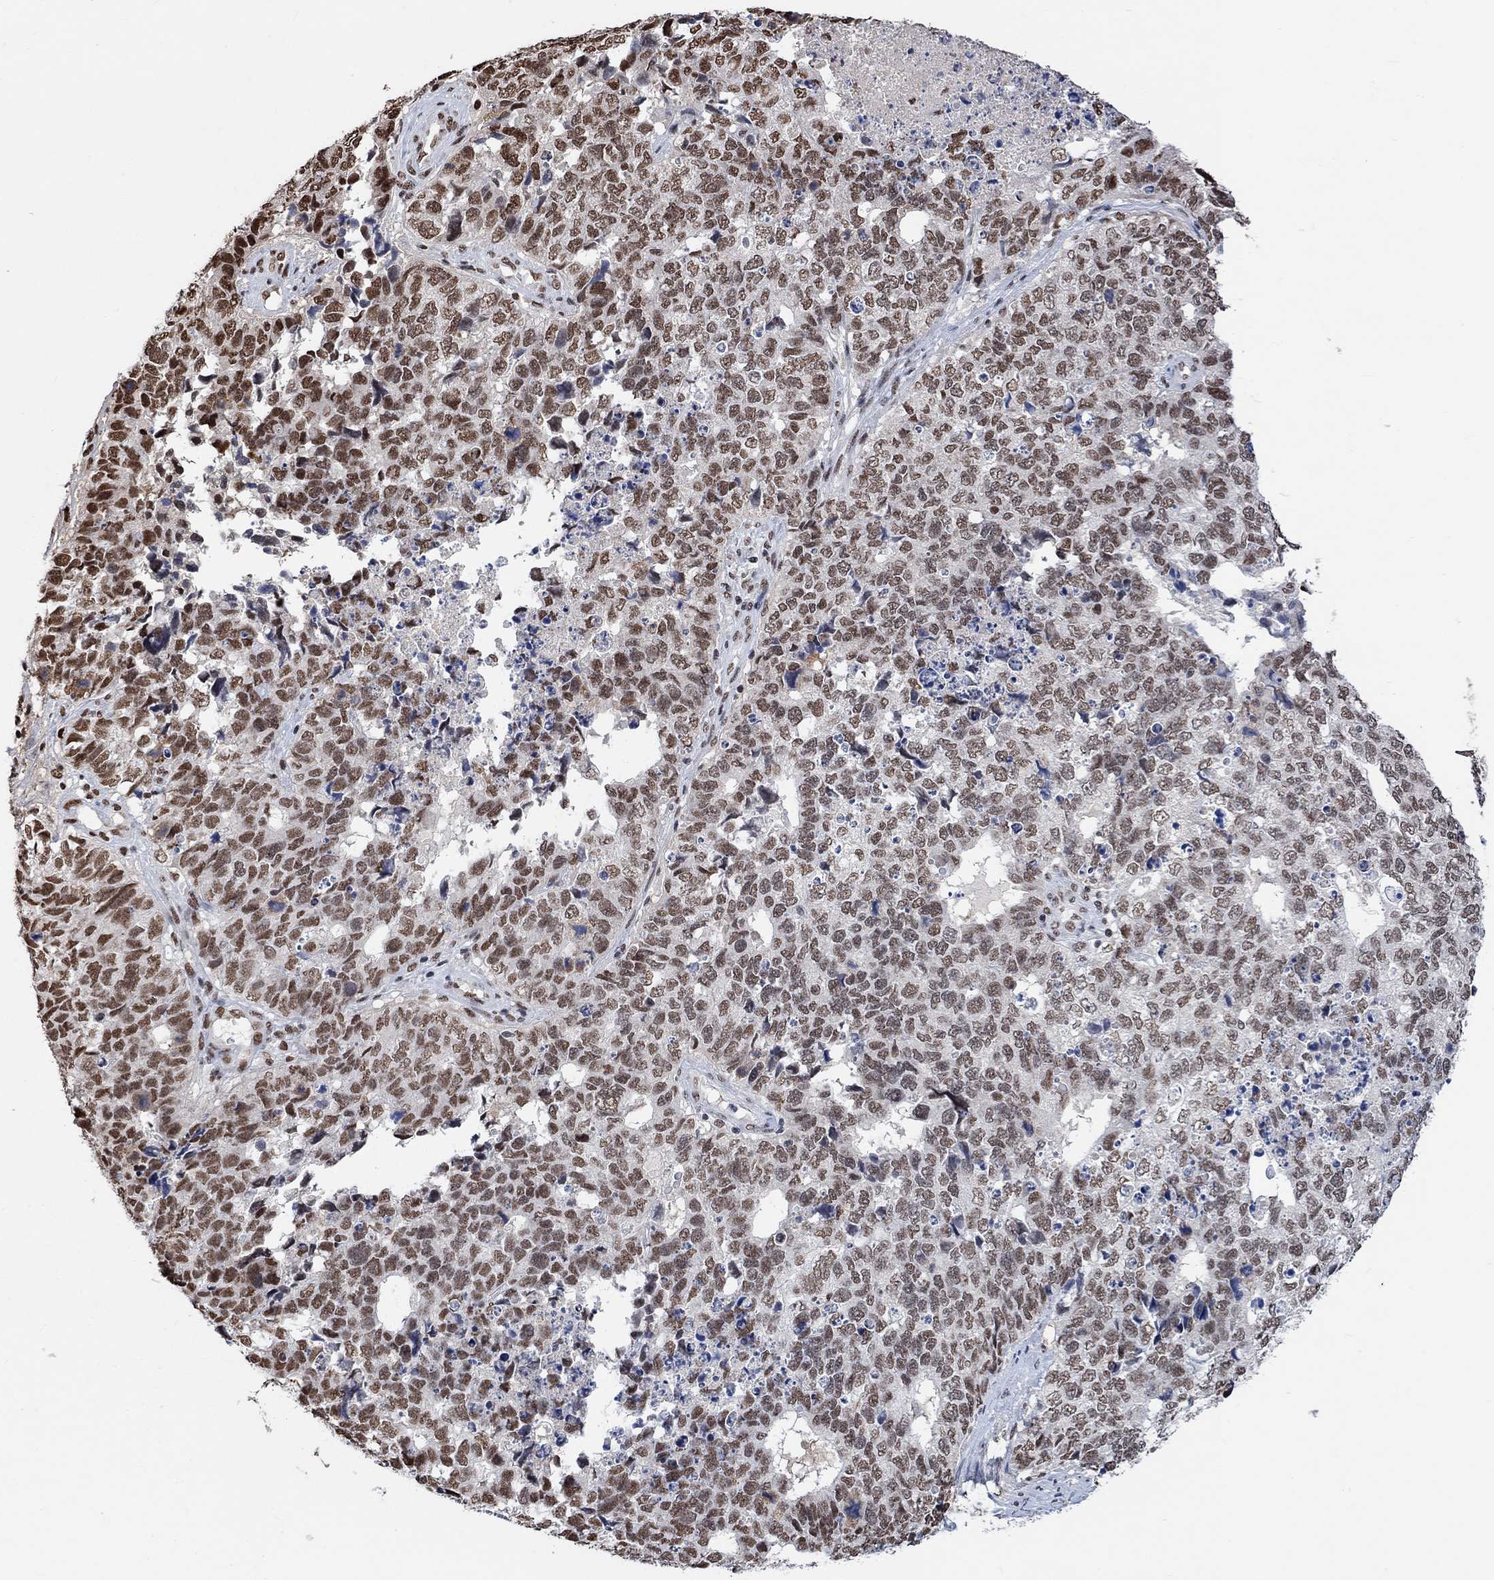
{"staining": {"intensity": "strong", "quantity": "25%-75%", "location": "nuclear"}, "tissue": "cervical cancer", "cell_type": "Tumor cells", "image_type": "cancer", "snomed": [{"axis": "morphology", "description": "Squamous cell carcinoma, NOS"}, {"axis": "topography", "description": "Cervix"}], "caption": "Cervical squamous cell carcinoma was stained to show a protein in brown. There is high levels of strong nuclear staining in approximately 25%-75% of tumor cells.", "gene": "USP39", "patient": {"sex": "female", "age": 63}}